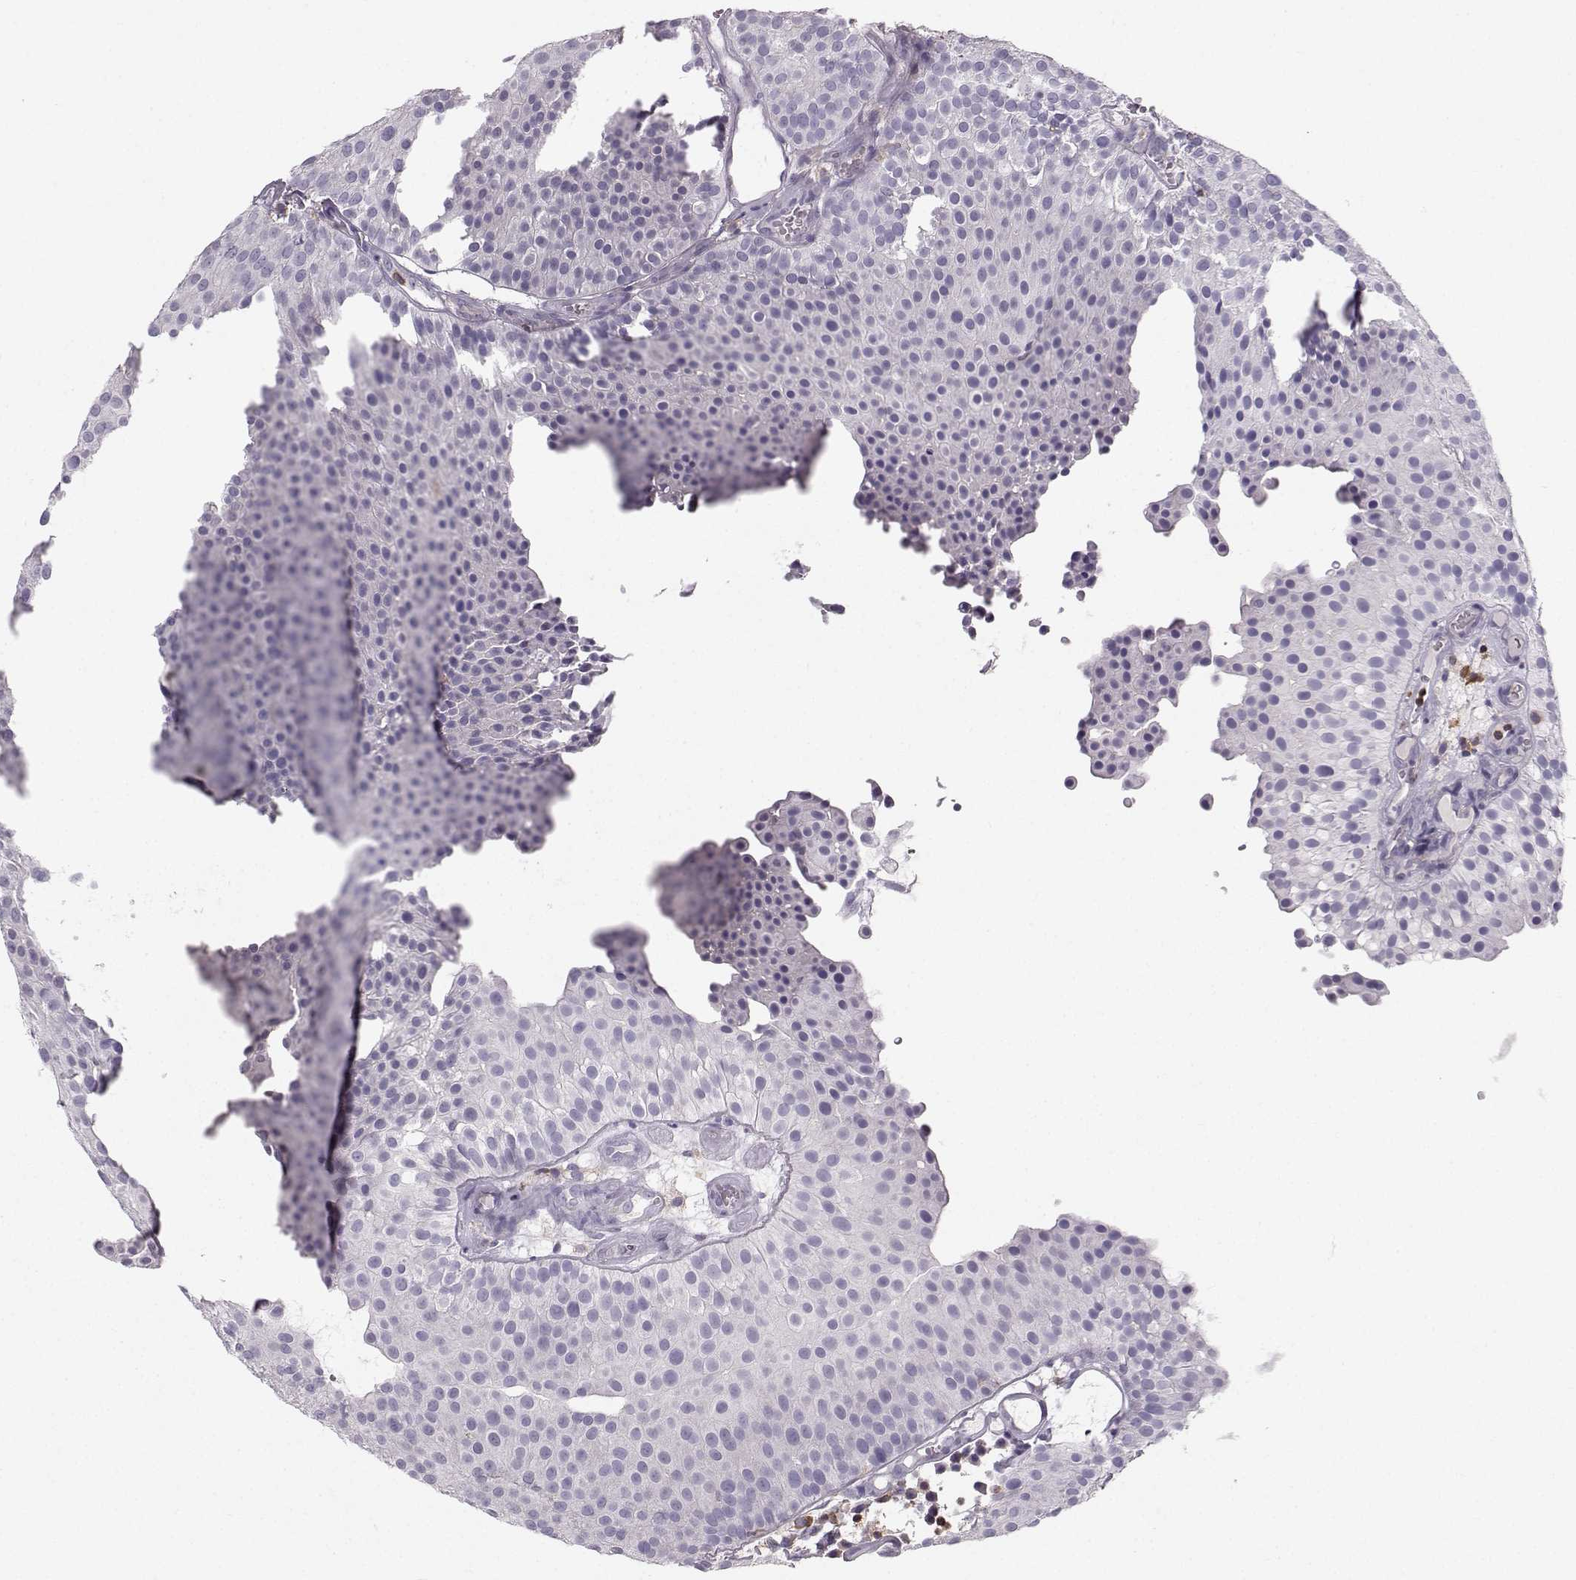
{"staining": {"intensity": "negative", "quantity": "none", "location": "none"}, "tissue": "urothelial cancer", "cell_type": "Tumor cells", "image_type": "cancer", "snomed": [{"axis": "morphology", "description": "Urothelial carcinoma, Low grade"}, {"axis": "topography", "description": "Urinary bladder"}], "caption": "This is an immunohistochemistry histopathology image of urothelial carcinoma (low-grade). There is no expression in tumor cells.", "gene": "ZBTB32", "patient": {"sex": "female", "age": 87}}